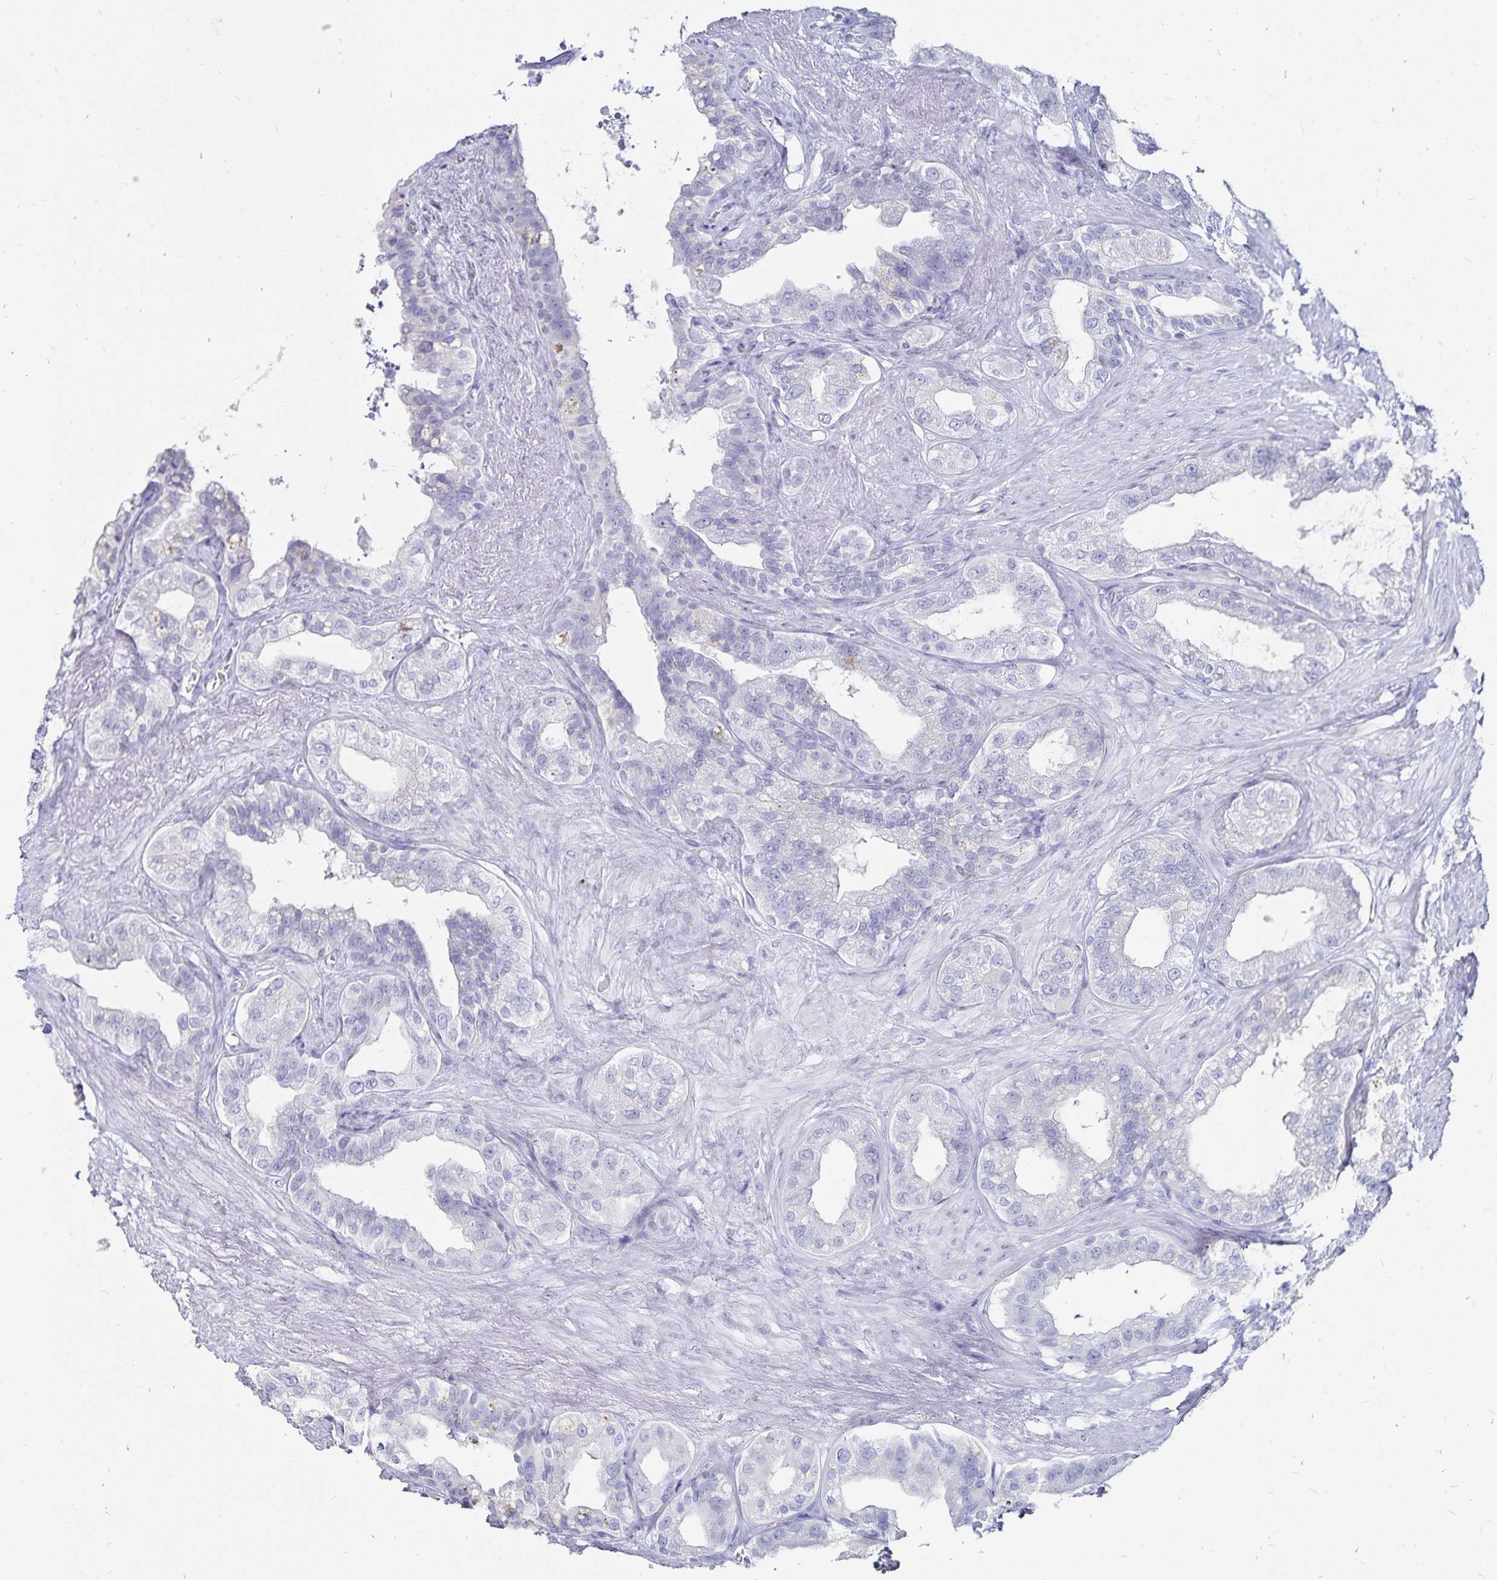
{"staining": {"intensity": "negative", "quantity": "none", "location": "none"}, "tissue": "seminal vesicle", "cell_type": "Glandular cells", "image_type": "normal", "snomed": [{"axis": "morphology", "description": "Normal tissue, NOS"}, {"axis": "topography", "description": "Seminal veicle"}, {"axis": "topography", "description": "Peripheral nerve tissue"}], "caption": "The immunohistochemistry micrograph has no significant staining in glandular cells of seminal vesicle. (DAB (3,3'-diaminobenzidine) immunohistochemistry with hematoxylin counter stain).", "gene": "TNIP1", "patient": {"sex": "male", "age": 76}}